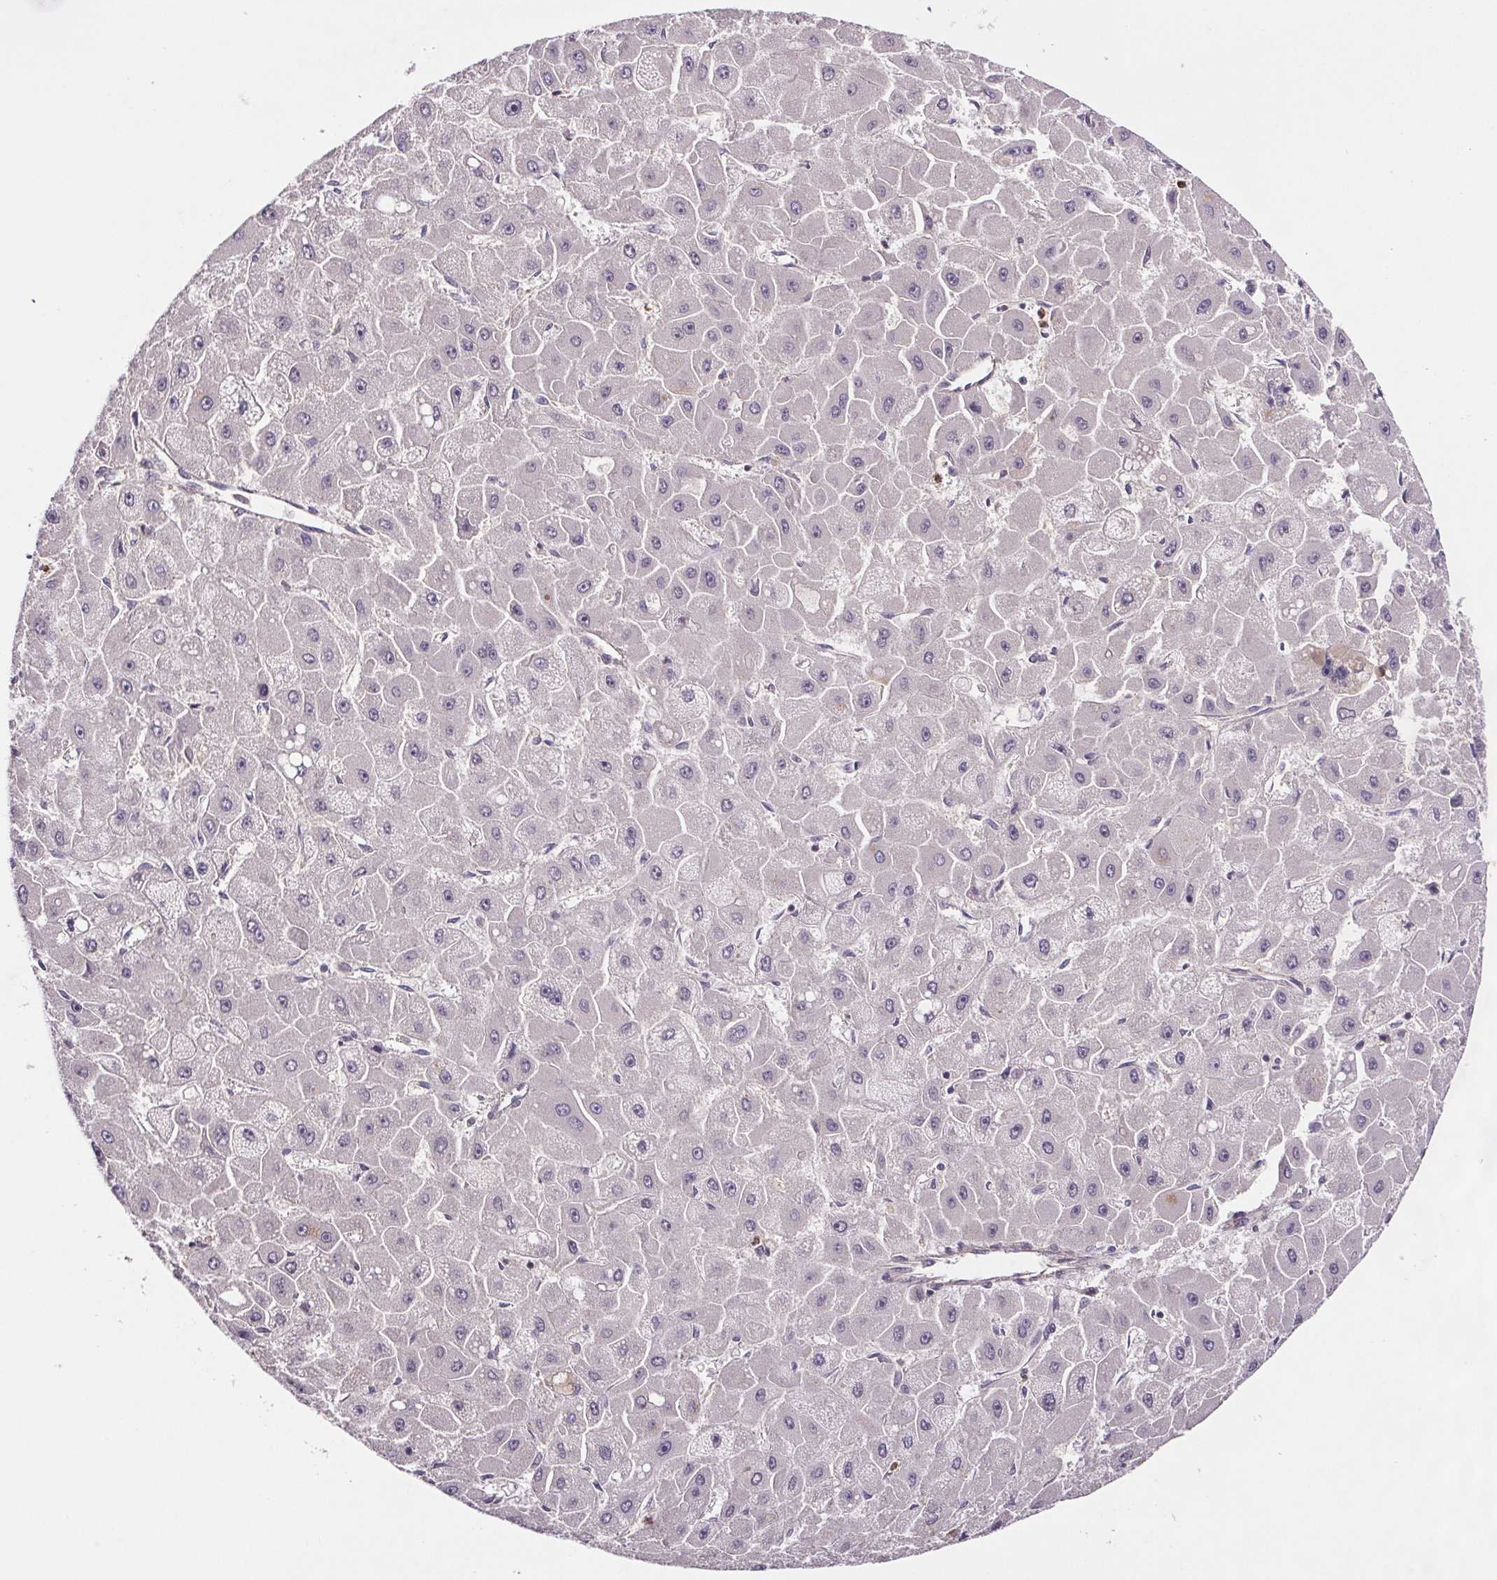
{"staining": {"intensity": "negative", "quantity": "none", "location": "none"}, "tissue": "liver cancer", "cell_type": "Tumor cells", "image_type": "cancer", "snomed": [{"axis": "morphology", "description": "Carcinoma, Hepatocellular, NOS"}, {"axis": "topography", "description": "Liver"}], "caption": "A photomicrograph of liver hepatocellular carcinoma stained for a protein displays no brown staining in tumor cells. The staining was performed using DAB to visualize the protein expression in brown, while the nuclei were stained in blue with hematoxylin (Magnification: 20x).", "gene": "CLN3", "patient": {"sex": "female", "age": 25}}